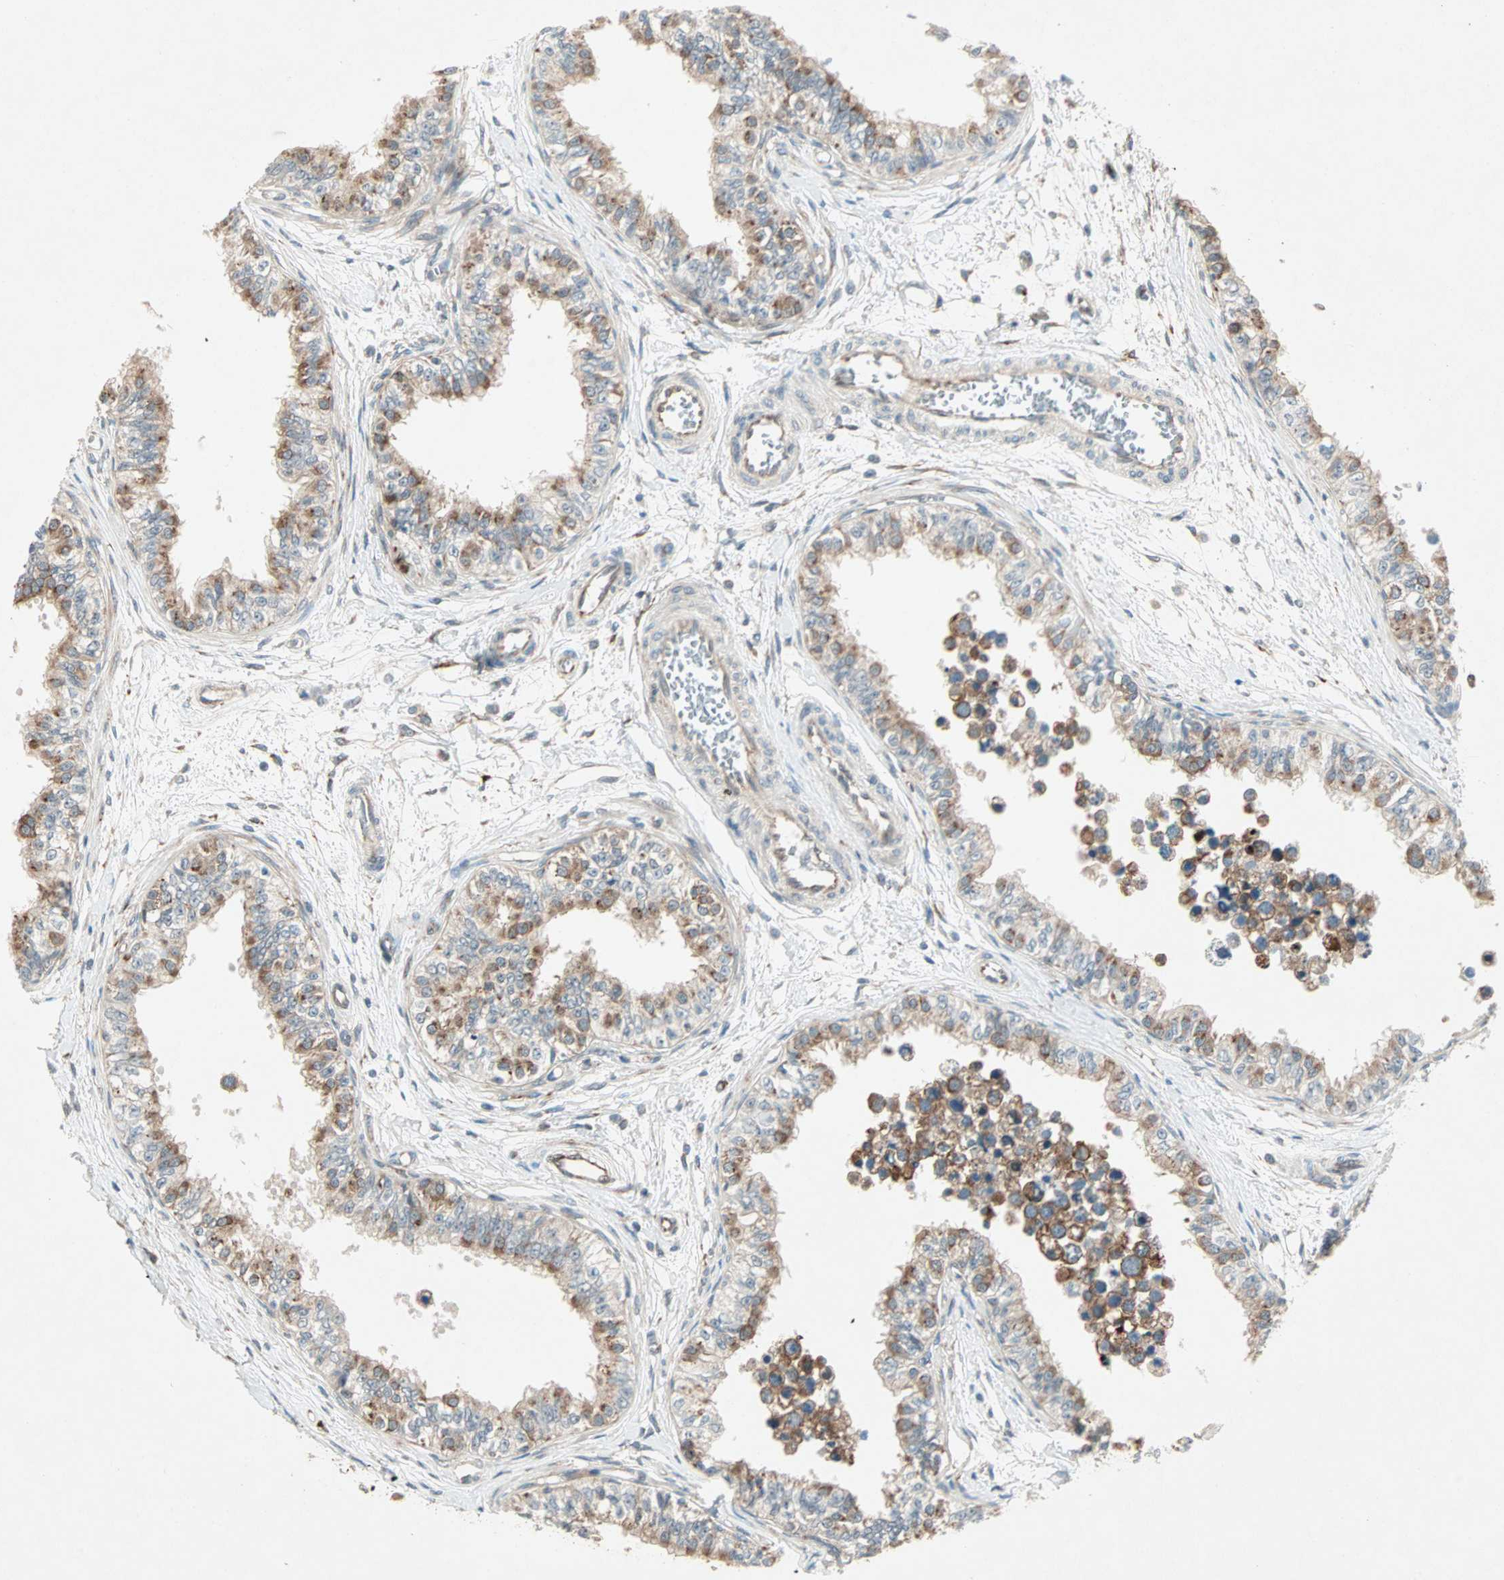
{"staining": {"intensity": "moderate", "quantity": ">75%", "location": "cytoplasmic/membranous"}, "tissue": "epididymis", "cell_type": "Glandular cells", "image_type": "normal", "snomed": [{"axis": "morphology", "description": "Normal tissue, NOS"}, {"axis": "morphology", "description": "Adenocarcinoma, metastatic, NOS"}, {"axis": "topography", "description": "Testis"}, {"axis": "topography", "description": "Epididymis"}], "caption": "Protein expression analysis of normal epididymis demonstrates moderate cytoplasmic/membranous staining in about >75% of glandular cells.", "gene": "ZNF37A", "patient": {"sex": "male", "age": 26}}